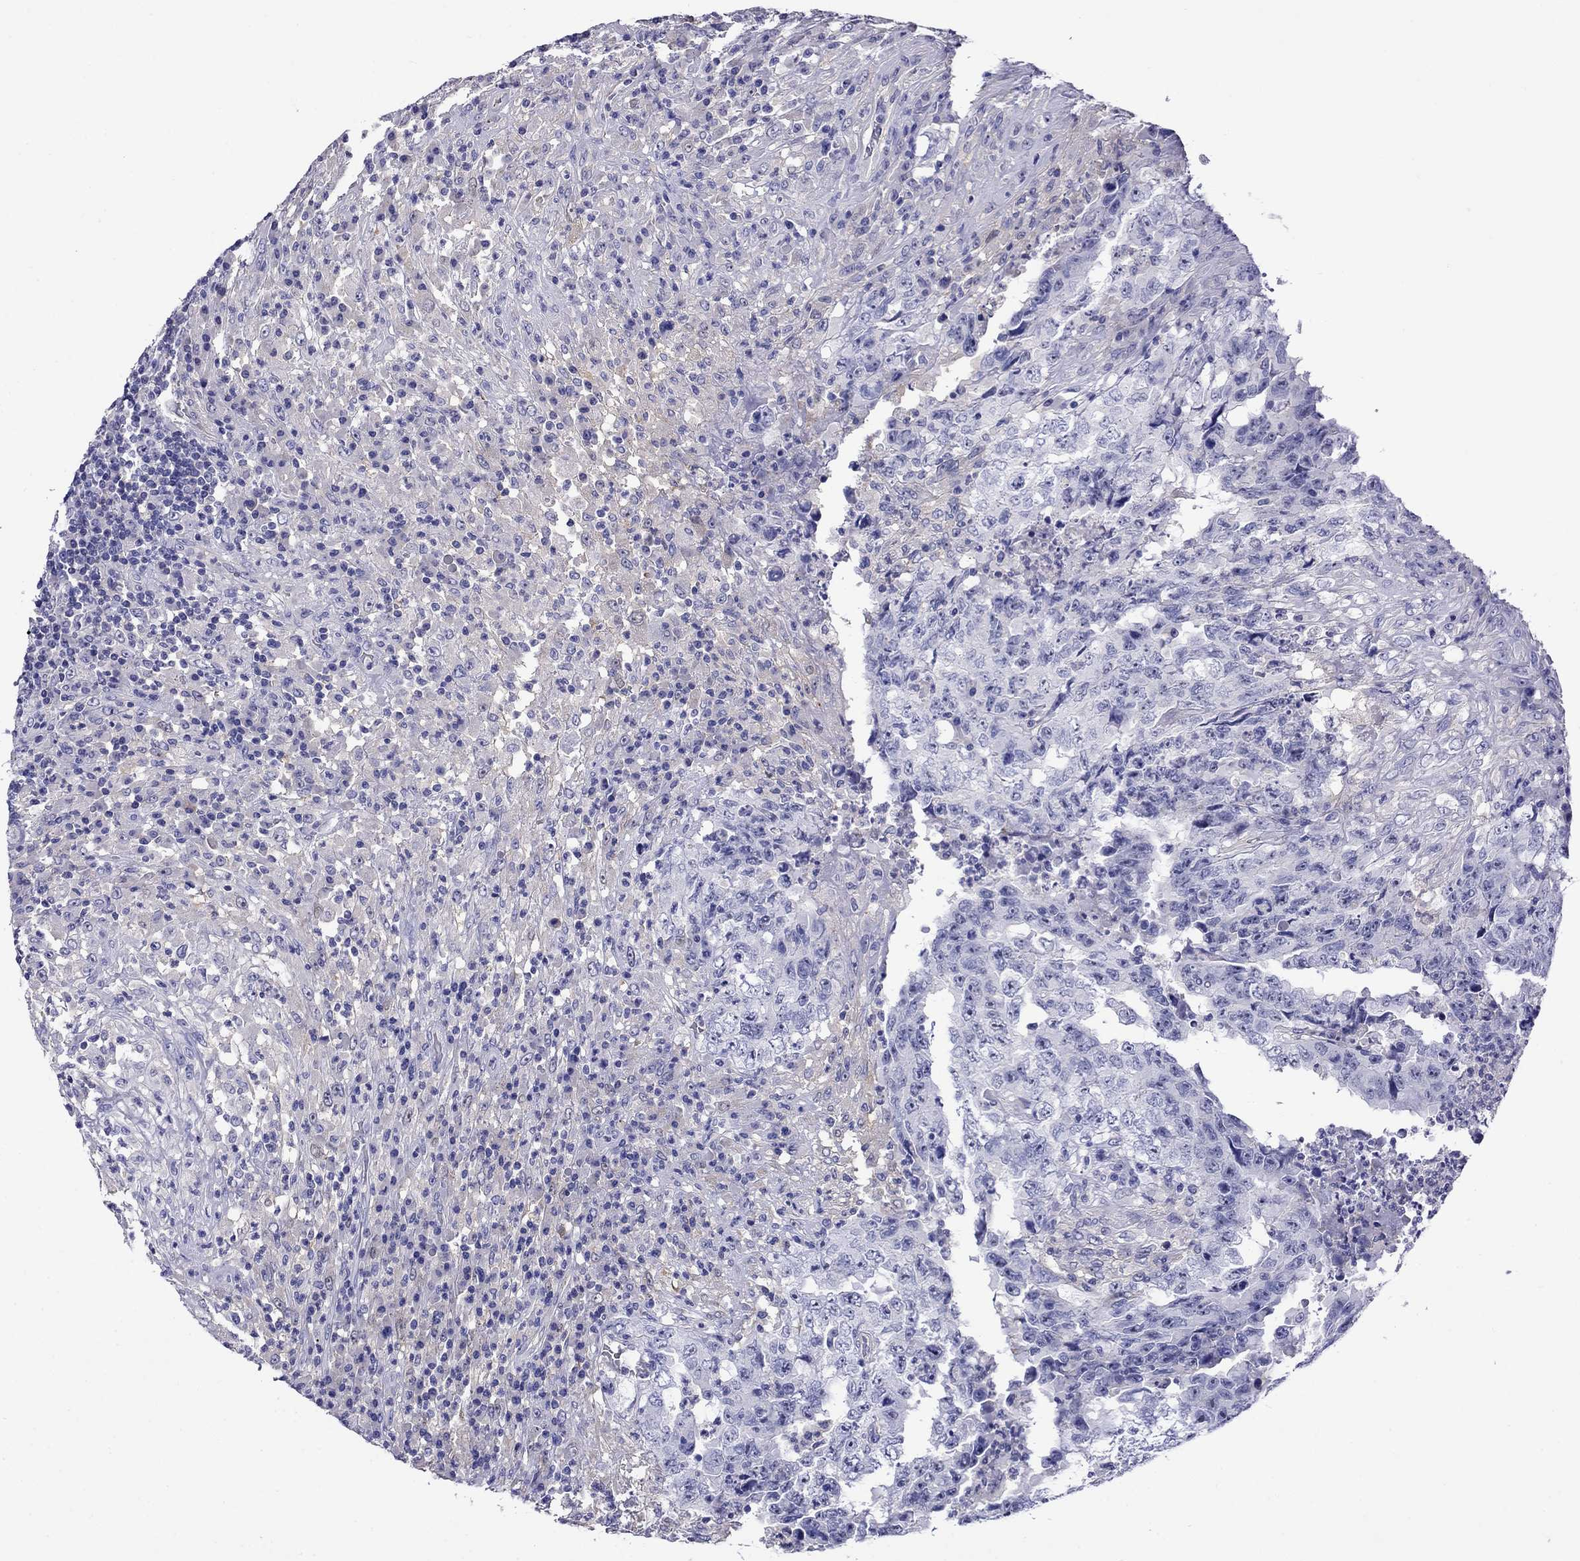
{"staining": {"intensity": "negative", "quantity": "none", "location": "none"}, "tissue": "testis cancer", "cell_type": "Tumor cells", "image_type": "cancer", "snomed": [{"axis": "morphology", "description": "Necrosis, NOS"}, {"axis": "morphology", "description": "Carcinoma, Embryonal, NOS"}, {"axis": "topography", "description": "Testis"}], "caption": "Immunohistochemistry photomicrograph of neoplastic tissue: testis embryonal carcinoma stained with DAB (3,3'-diaminobenzidine) shows no significant protein staining in tumor cells.", "gene": "SCG2", "patient": {"sex": "male", "age": 19}}